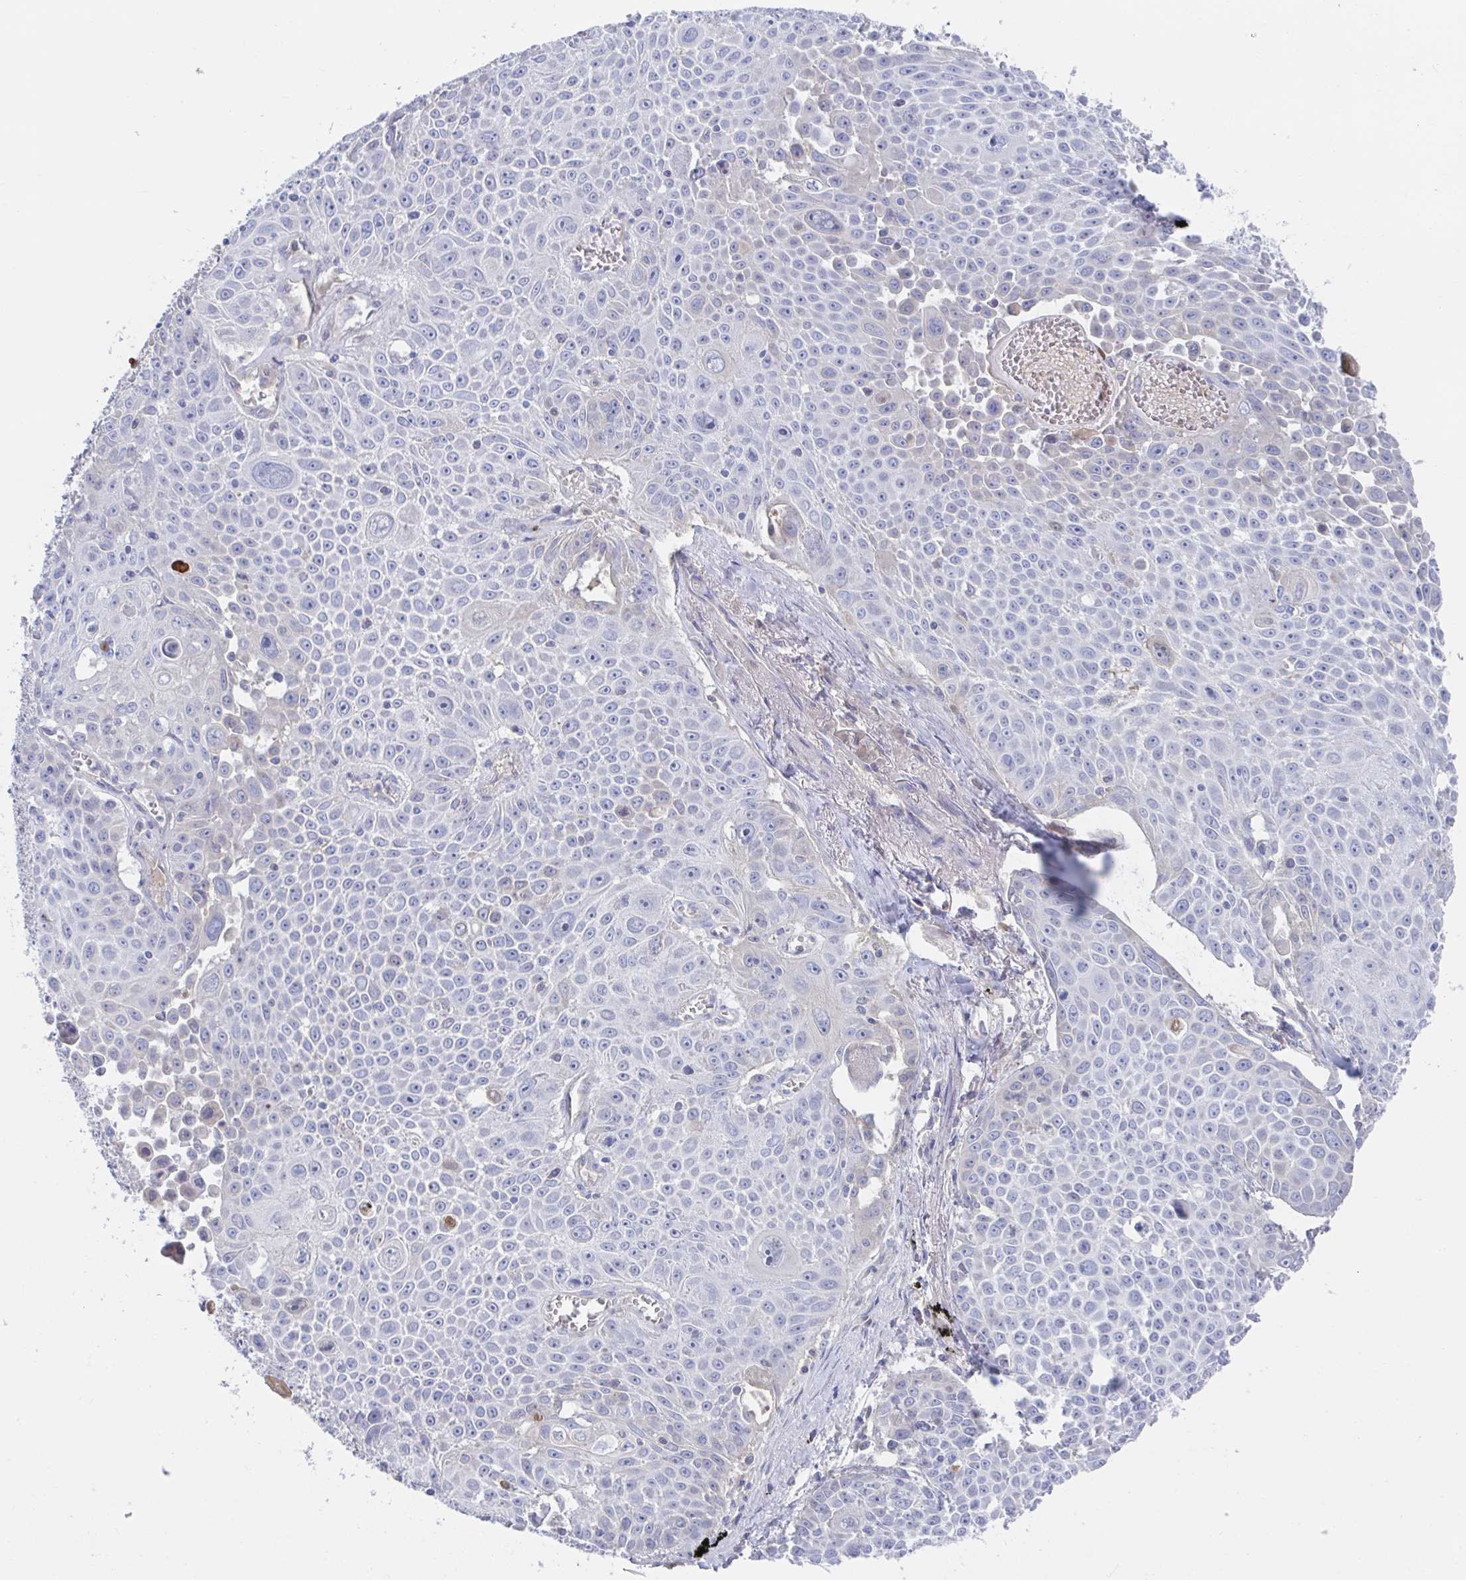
{"staining": {"intensity": "negative", "quantity": "none", "location": "none"}, "tissue": "lung cancer", "cell_type": "Tumor cells", "image_type": "cancer", "snomed": [{"axis": "morphology", "description": "Squamous cell carcinoma, NOS"}, {"axis": "morphology", "description": "Squamous cell carcinoma, metastatic, NOS"}, {"axis": "topography", "description": "Lymph node"}, {"axis": "topography", "description": "Lung"}], "caption": "A photomicrograph of lung cancer (squamous cell carcinoma) stained for a protein shows no brown staining in tumor cells.", "gene": "TNFAIP6", "patient": {"sex": "female", "age": 62}}